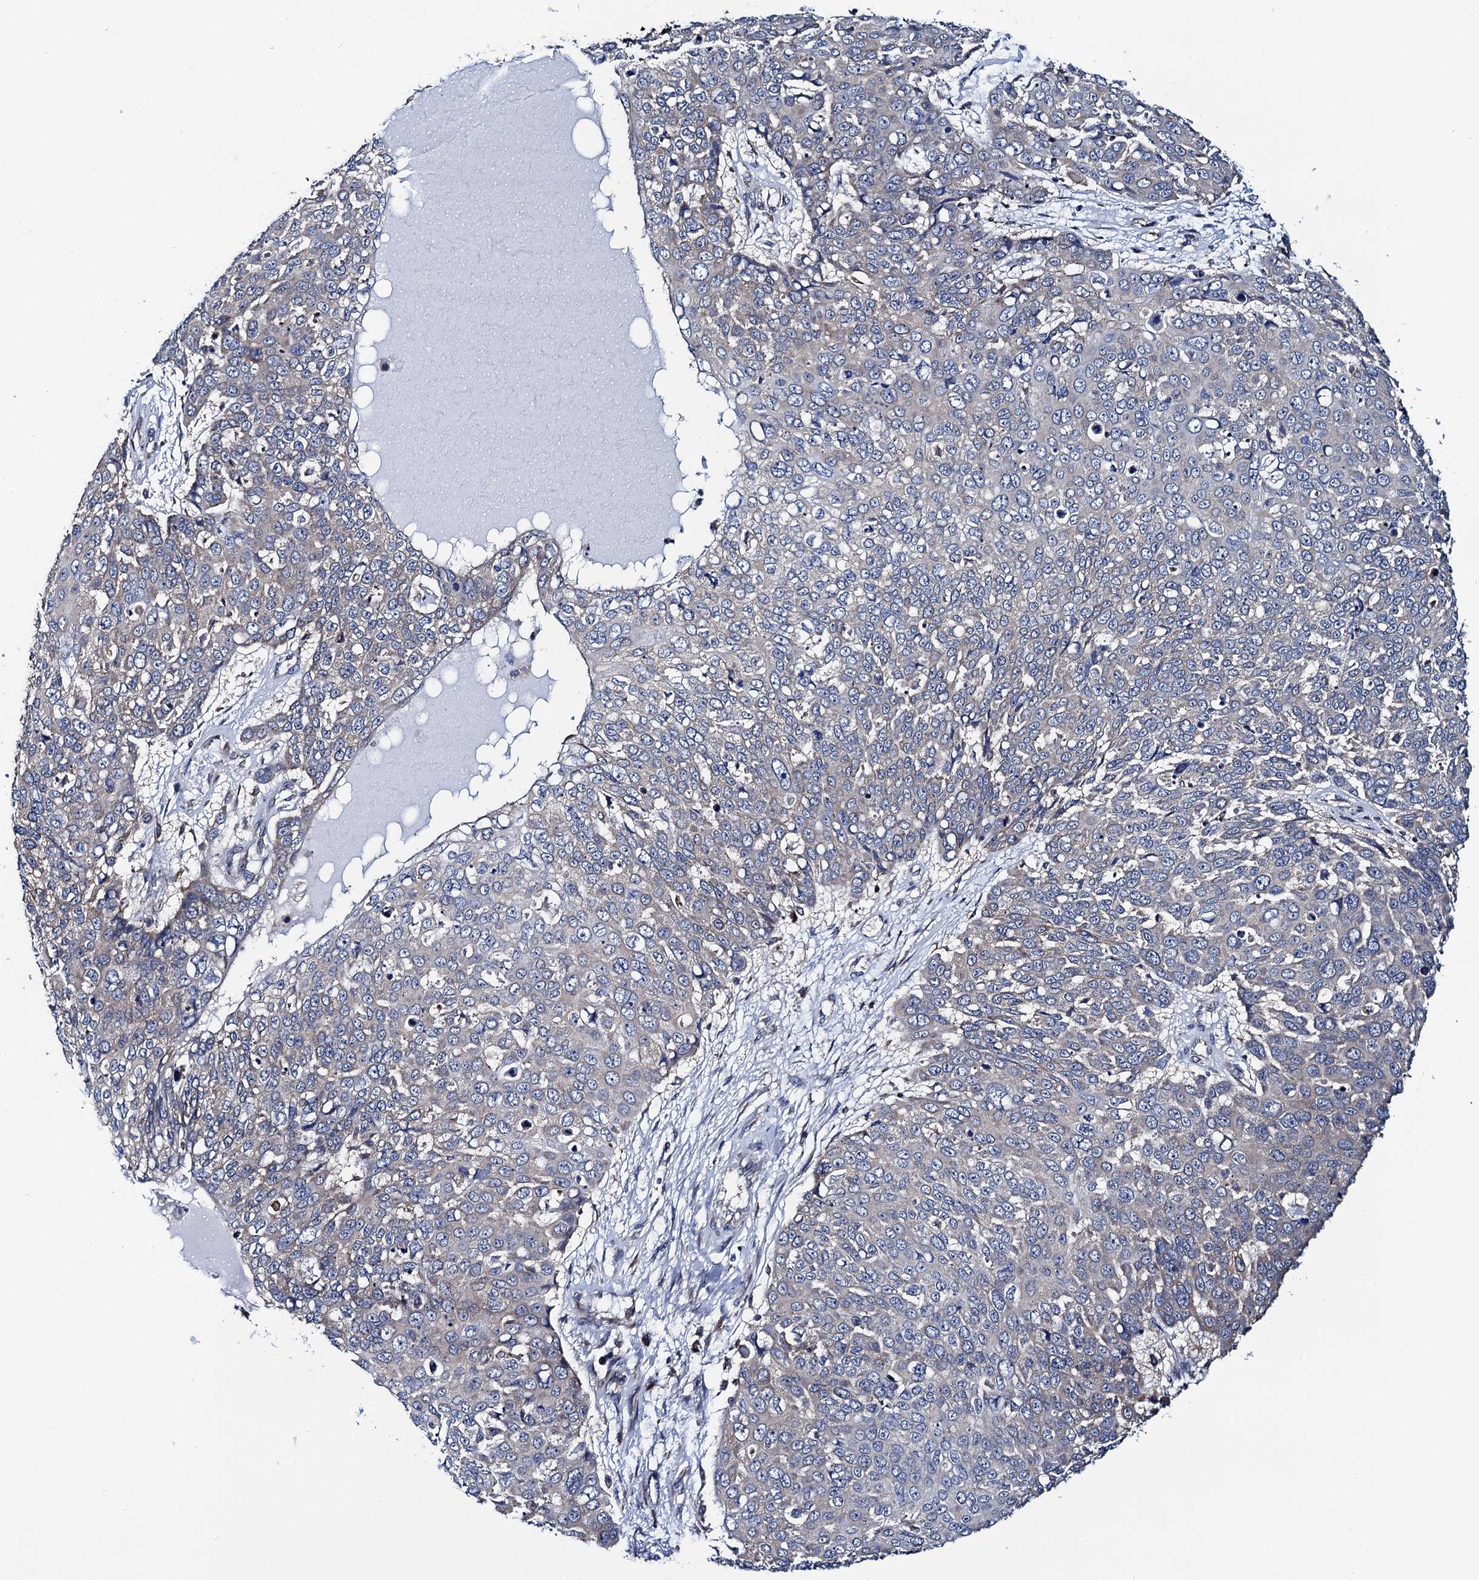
{"staining": {"intensity": "negative", "quantity": "none", "location": "none"}, "tissue": "skin cancer", "cell_type": "Tumor cells", "image_type": "cancer", "snomed": [{"axis": "morphology", "description": "Squamous cell carcinoma, NOS"}, {"axis": "topography", "description": "Skin"}], "caption": "Immunohistochemistry (IHC) micrograph of neoplastic tissue: squamous cell carcinoma (skin) stained with DAB (3,3'-diaminobenzidine) reveals no significant protein positivity in tumor cells.", "gene": "PGLS", "patient": {"sex": "male", "age": 71}}